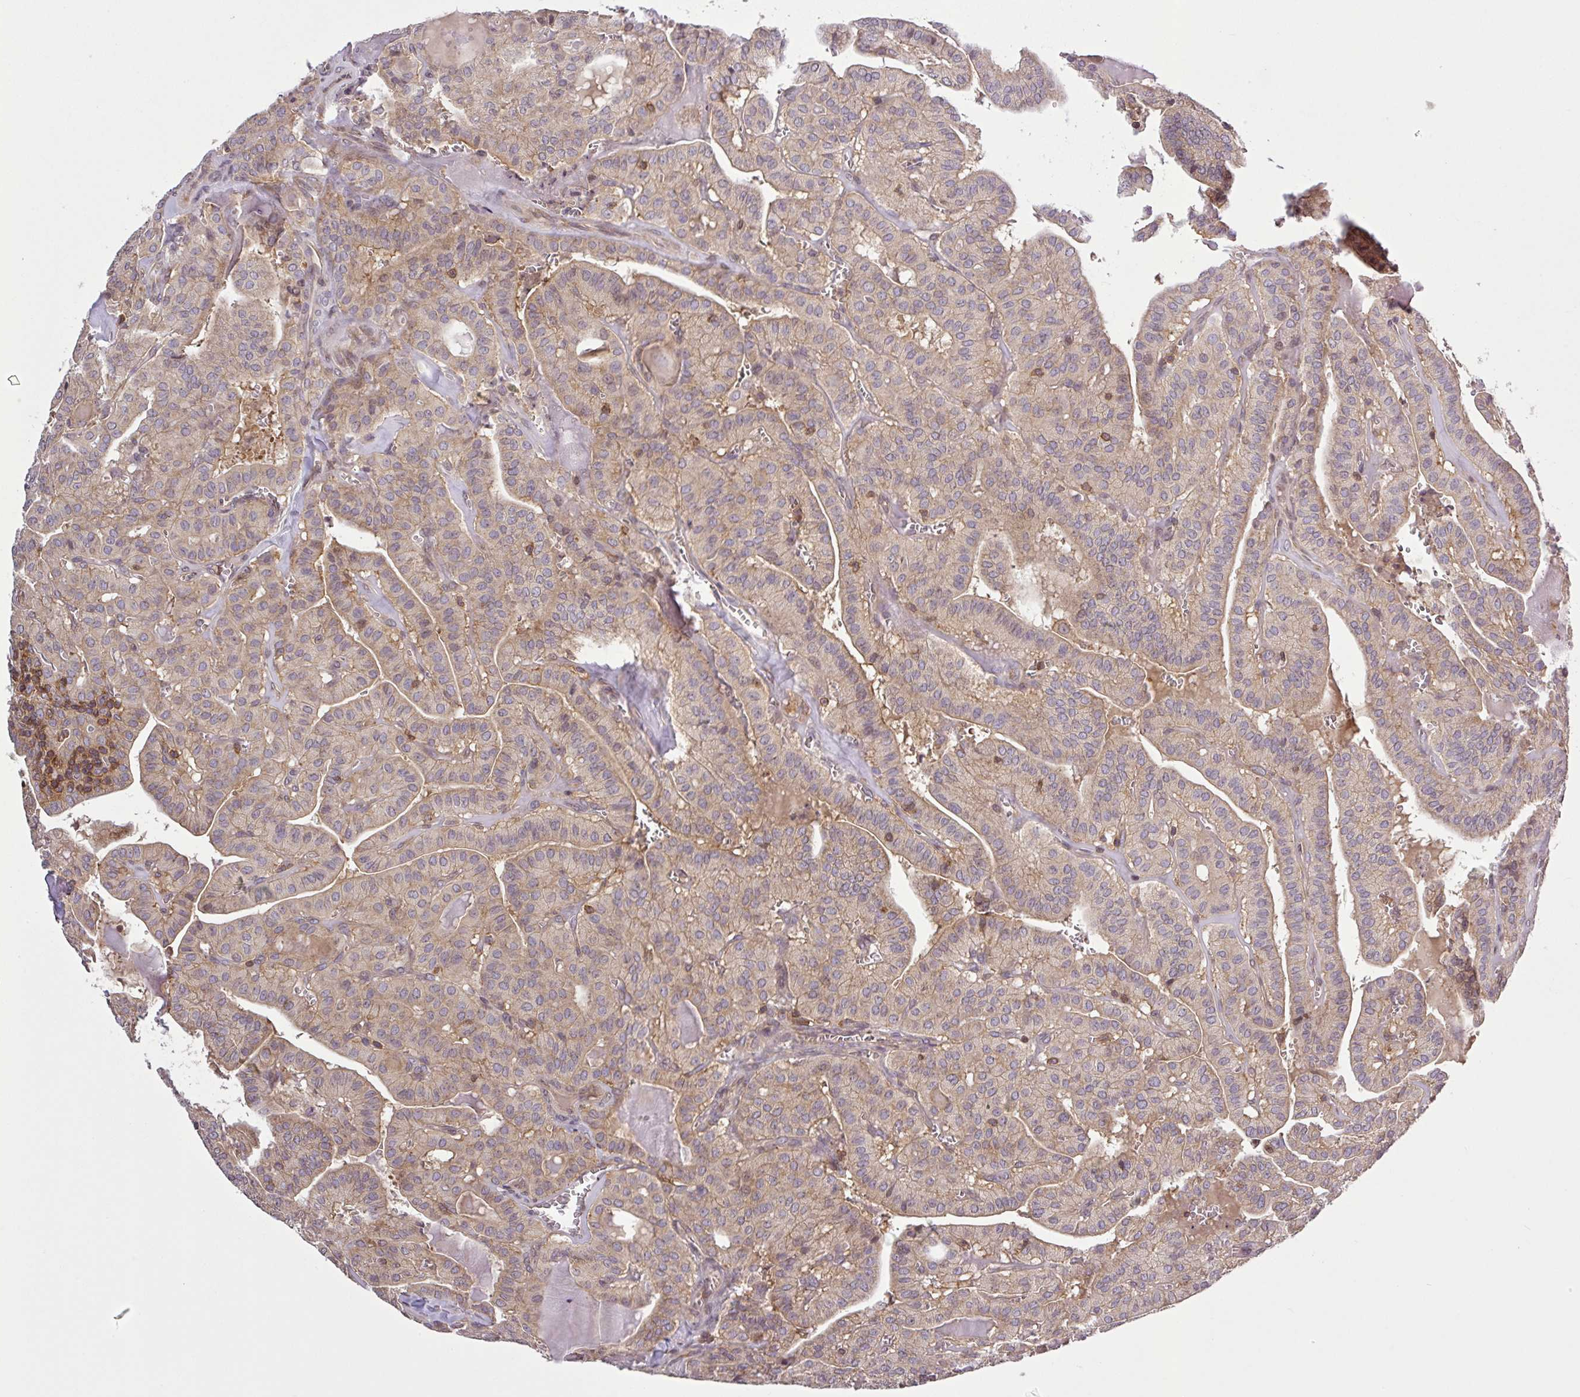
{"staining": {"intensity": "weak", "quantity": "25%-75%", "location": "cytoplasmic/membranous"}, "tissue": "thyroid cancer", "cell_type": "Tumor cells", "image_type": "cancer", "snomed": [{"axis": "morphology", "description": "Papillary adenocarcinoma, NOS"}, {"axis": "topography", "description": "Thyroid gland"}], "caption": "Protein positivity by immunohistochemistry demonstrates weak cytoplasmic/membranous staining in approximately 25%-75% of tumor cells in papillary adenocarcinoma (thyroid).", "gene": "LRRC74B", "patient": {"sex": "male", "age": 52}}